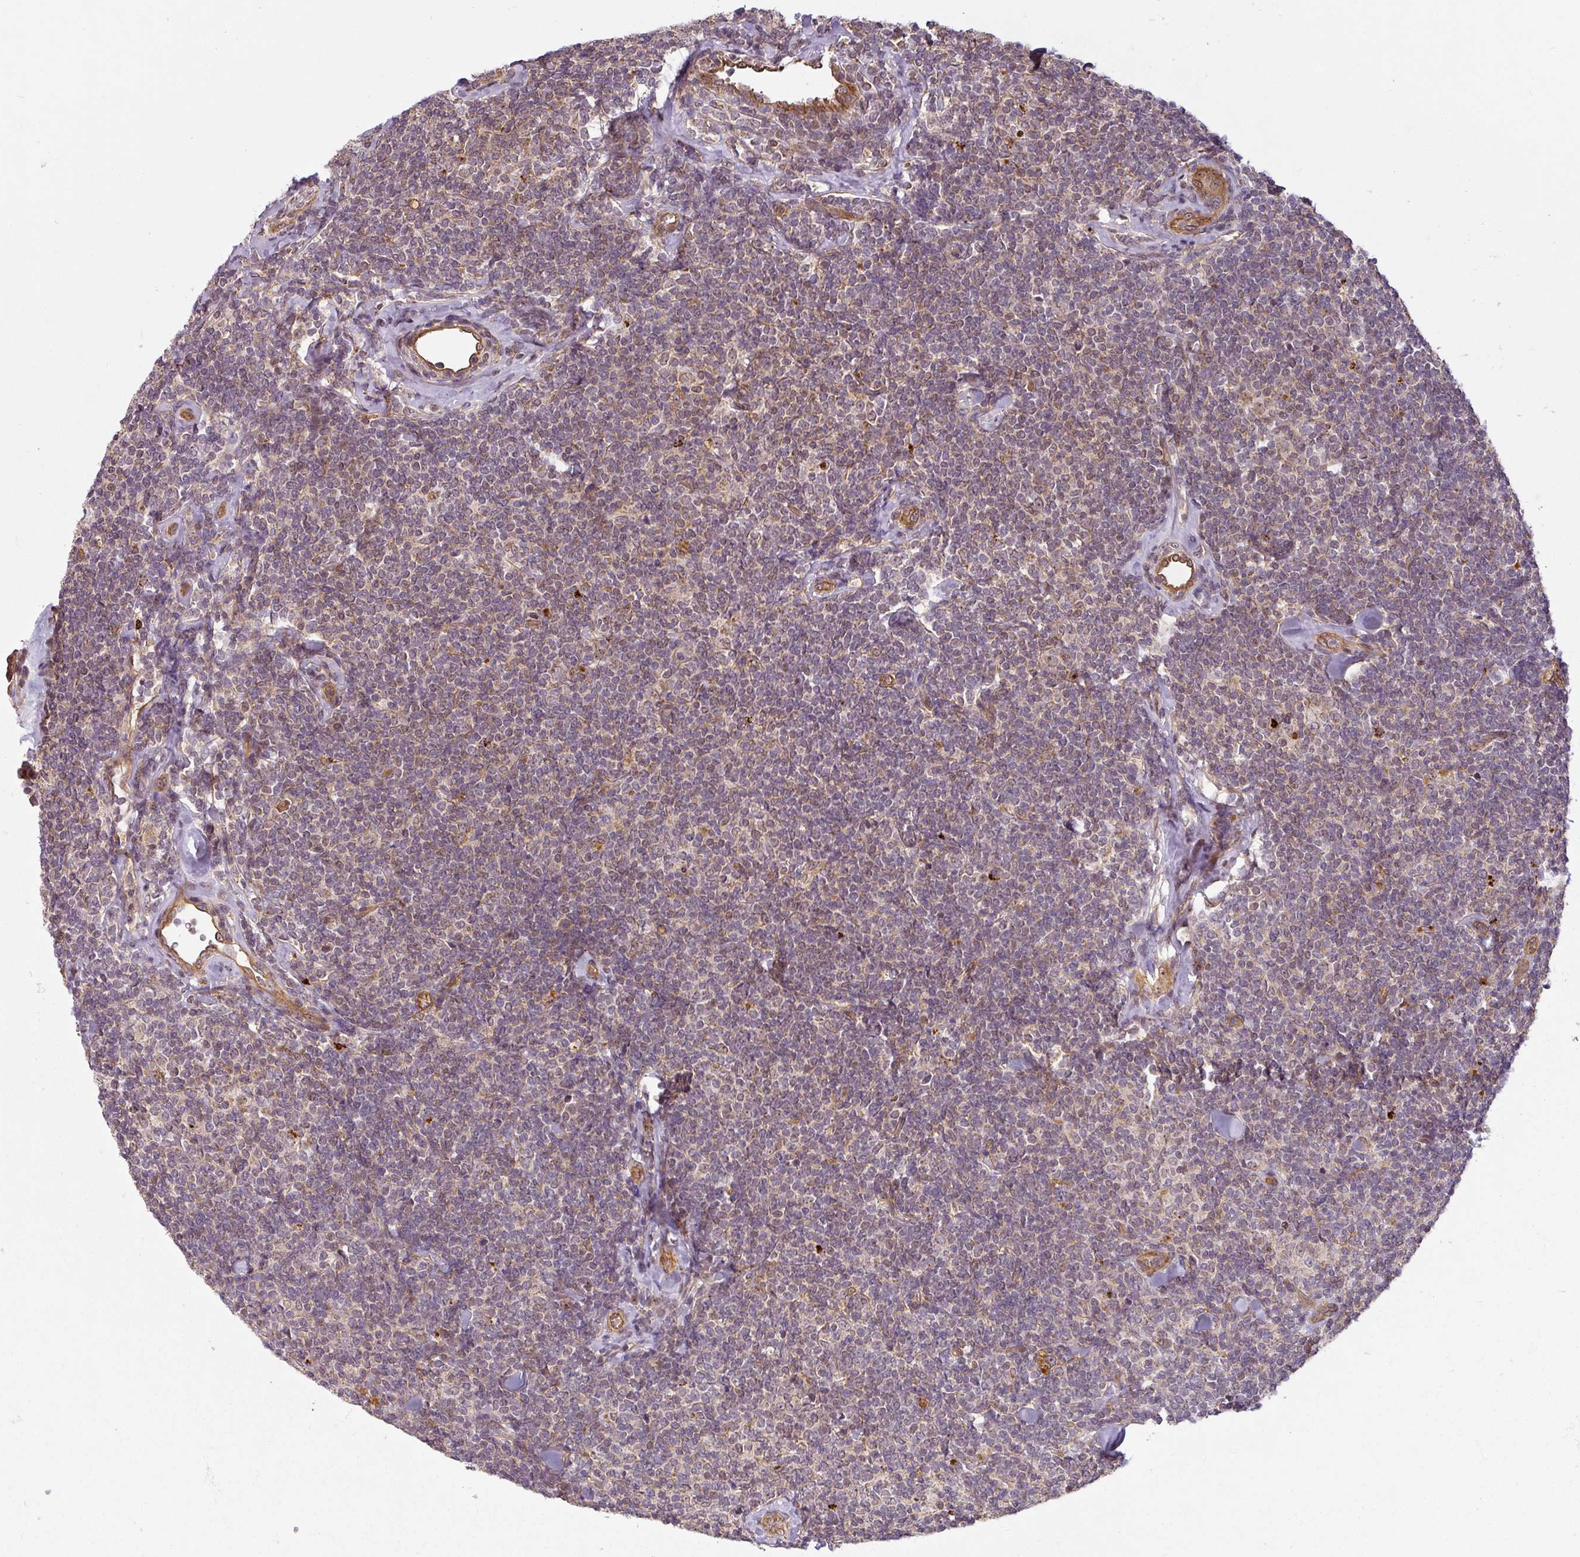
{"staining": {"intensity": "weak", "quantity": "<25%", "location": "cytoplasmic/membranous,nuclear"}, "tissue": "lymphoma", "cell_type": "Tumor cells", "image_type": "cancer", "snomed": [{"axis": "morphology", "description": "Malignant lymphoma, non-Hodgkin's type, Low grade"}, {"axis": "topography", "description": "Lymph node"}], "caption": "The IHC histopathology image has no significant positivity in tumor cells of lymphoma tissue.", "gene": "DIMT1", "patient": {"sex": "female", "age": 56}}